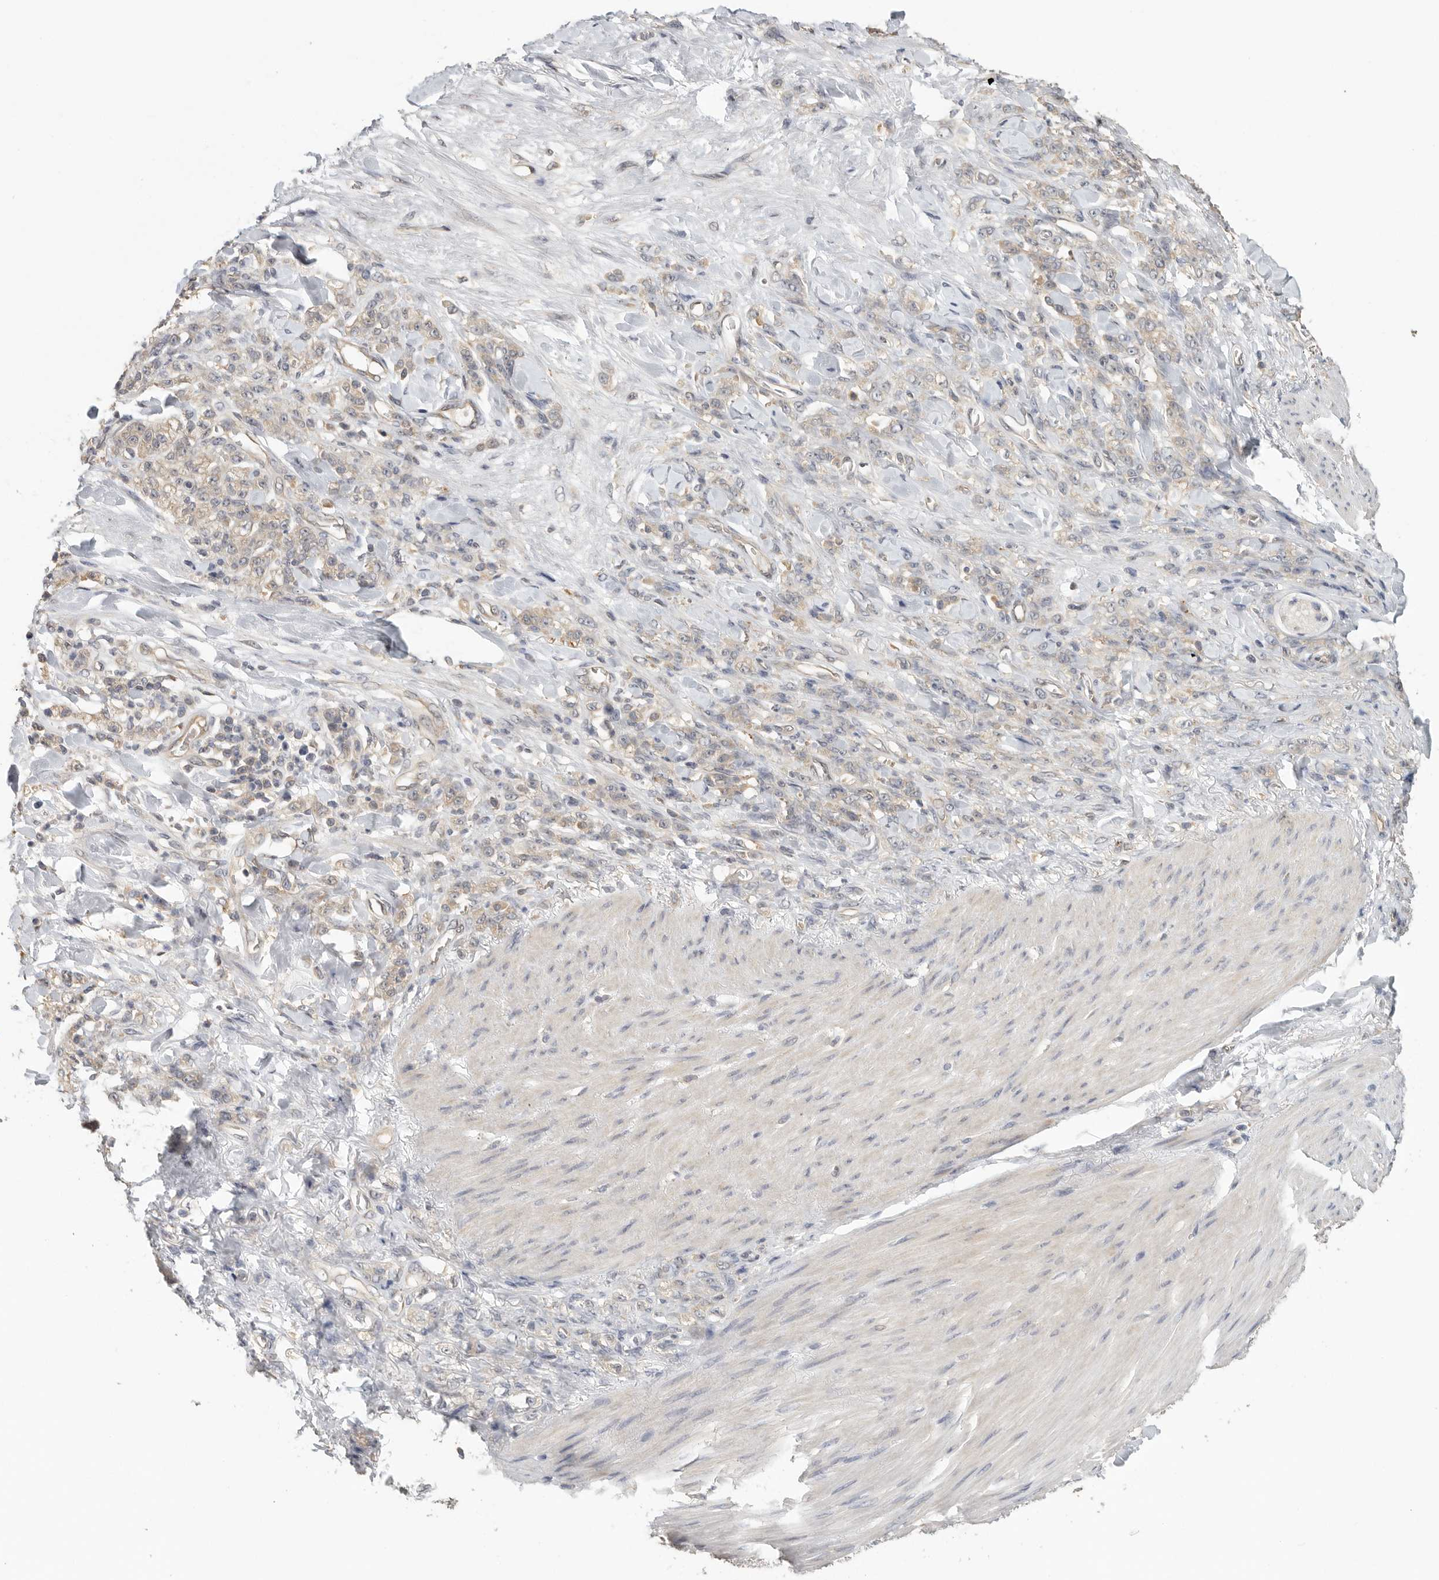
{"staining": {"intensity": "weak", "quantity": "<25%", "location": "cytoplasmic/membranous"}, "tissue": "stomach cancer", "cell_type": "Tumor cells", "image_type": "cancer", "snomed": [{"axis": "morphology", "description": "Normal tissue, NOS"}, {"axis": "morphology", "description": "Adenocarcinoma, NOS"}, {"axis": "topography", "description": "Stomach"}], "caption": "A micrograph of human stomach adenocarcinoma is negative for staining in tumor cells. (Immunohistochemistry (ihc), brightfield microscopy, high magnification).", "gene": "CCT8", "patient": {"sex": "male", "age": 82}}